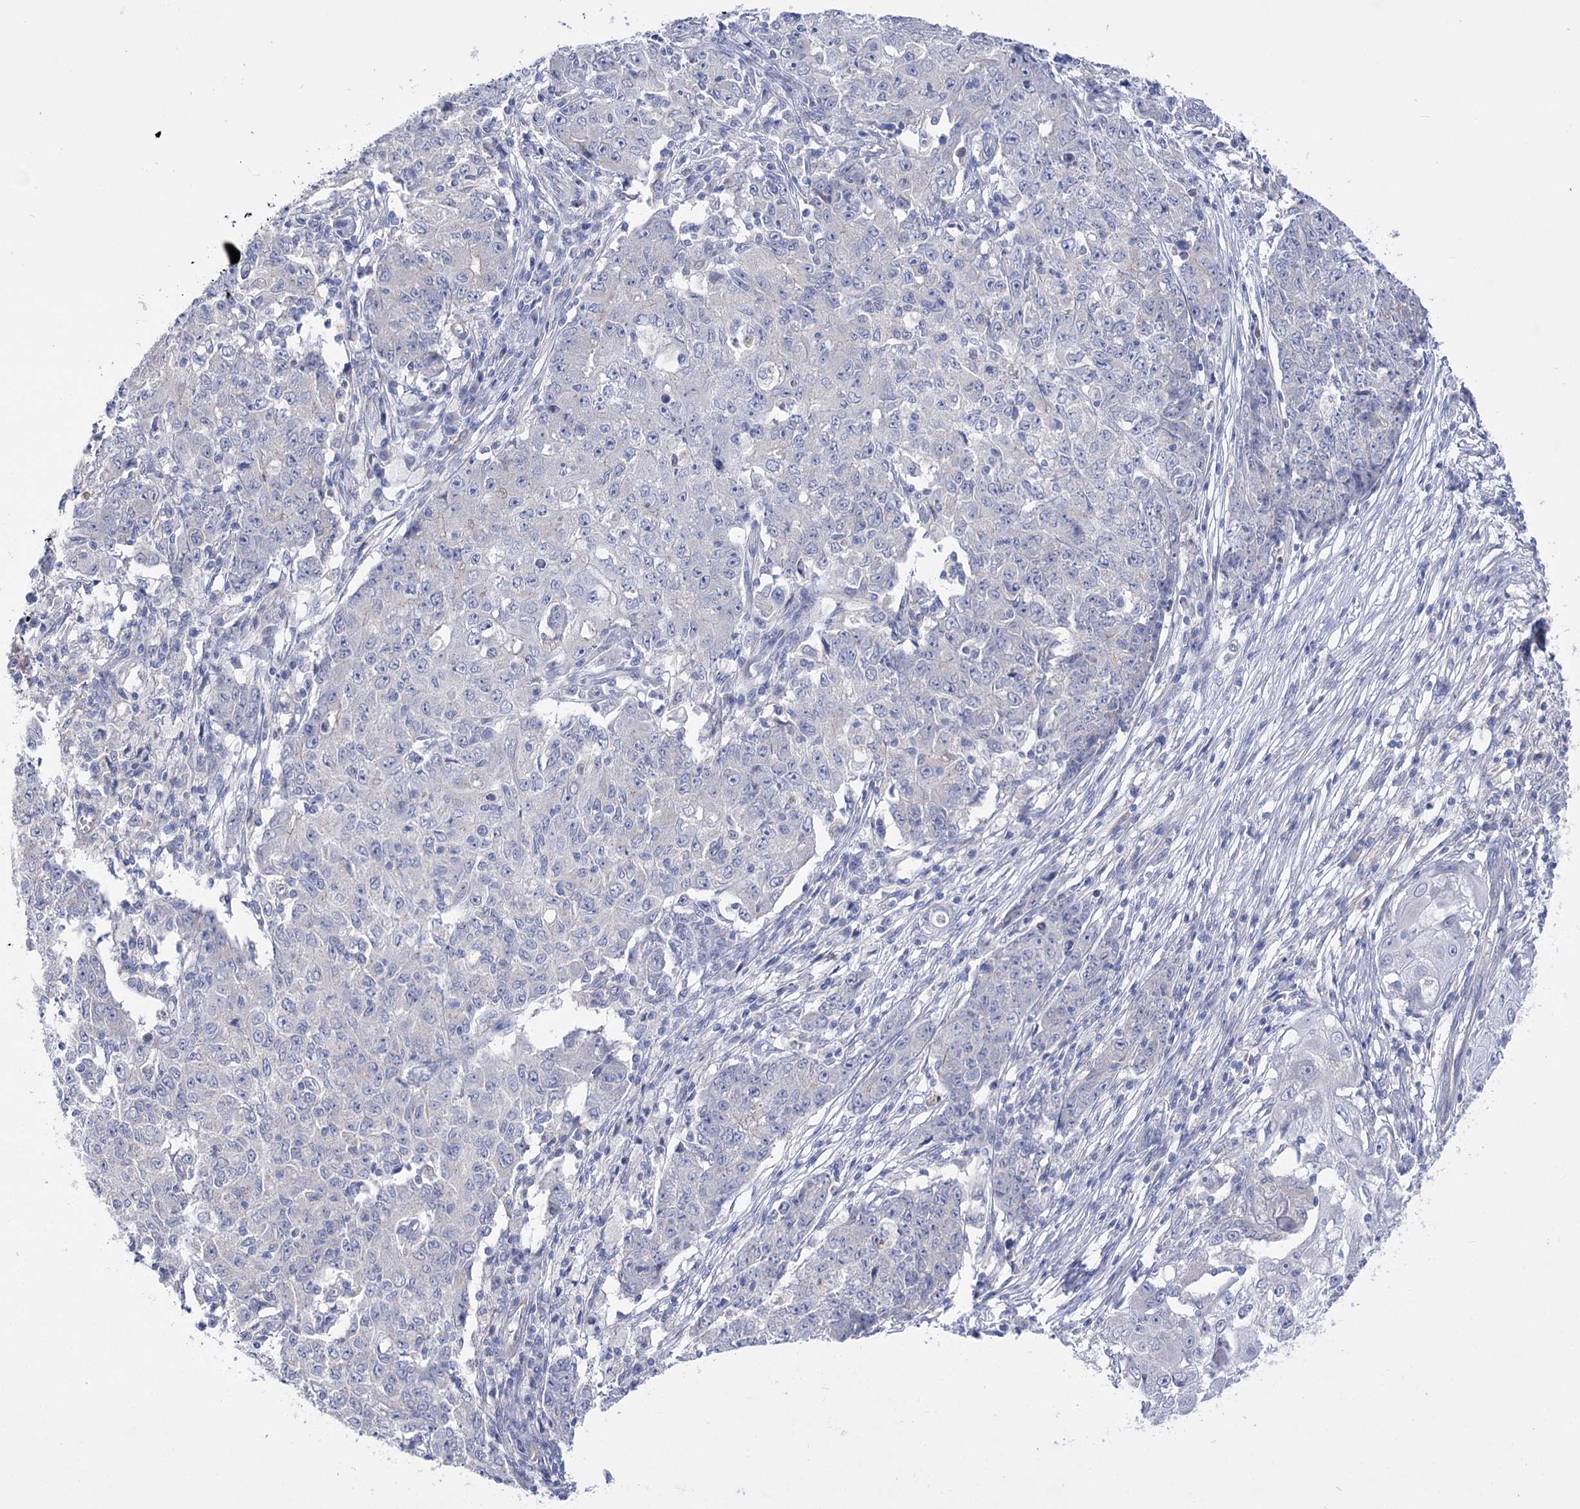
{"staining": {"intensity": "negative", "quantity": "none", "location": "none"}, "tissue": "ovarian cancer", "cell_type": "Tumor cells", "image_type": "cancer", "snomed": [{"axis": "morphology", "description": "Carcinoma, endometroid"}, {"axis": "topography", "description": "Ovary"}], "caption": "High power microscopy histopathology image of an IHC micrograph of ovarian cancer, revealing no significant positivity in tumor cells.", "gene": "LRRC34", "patient": {"sex": "female", "age": 42}}